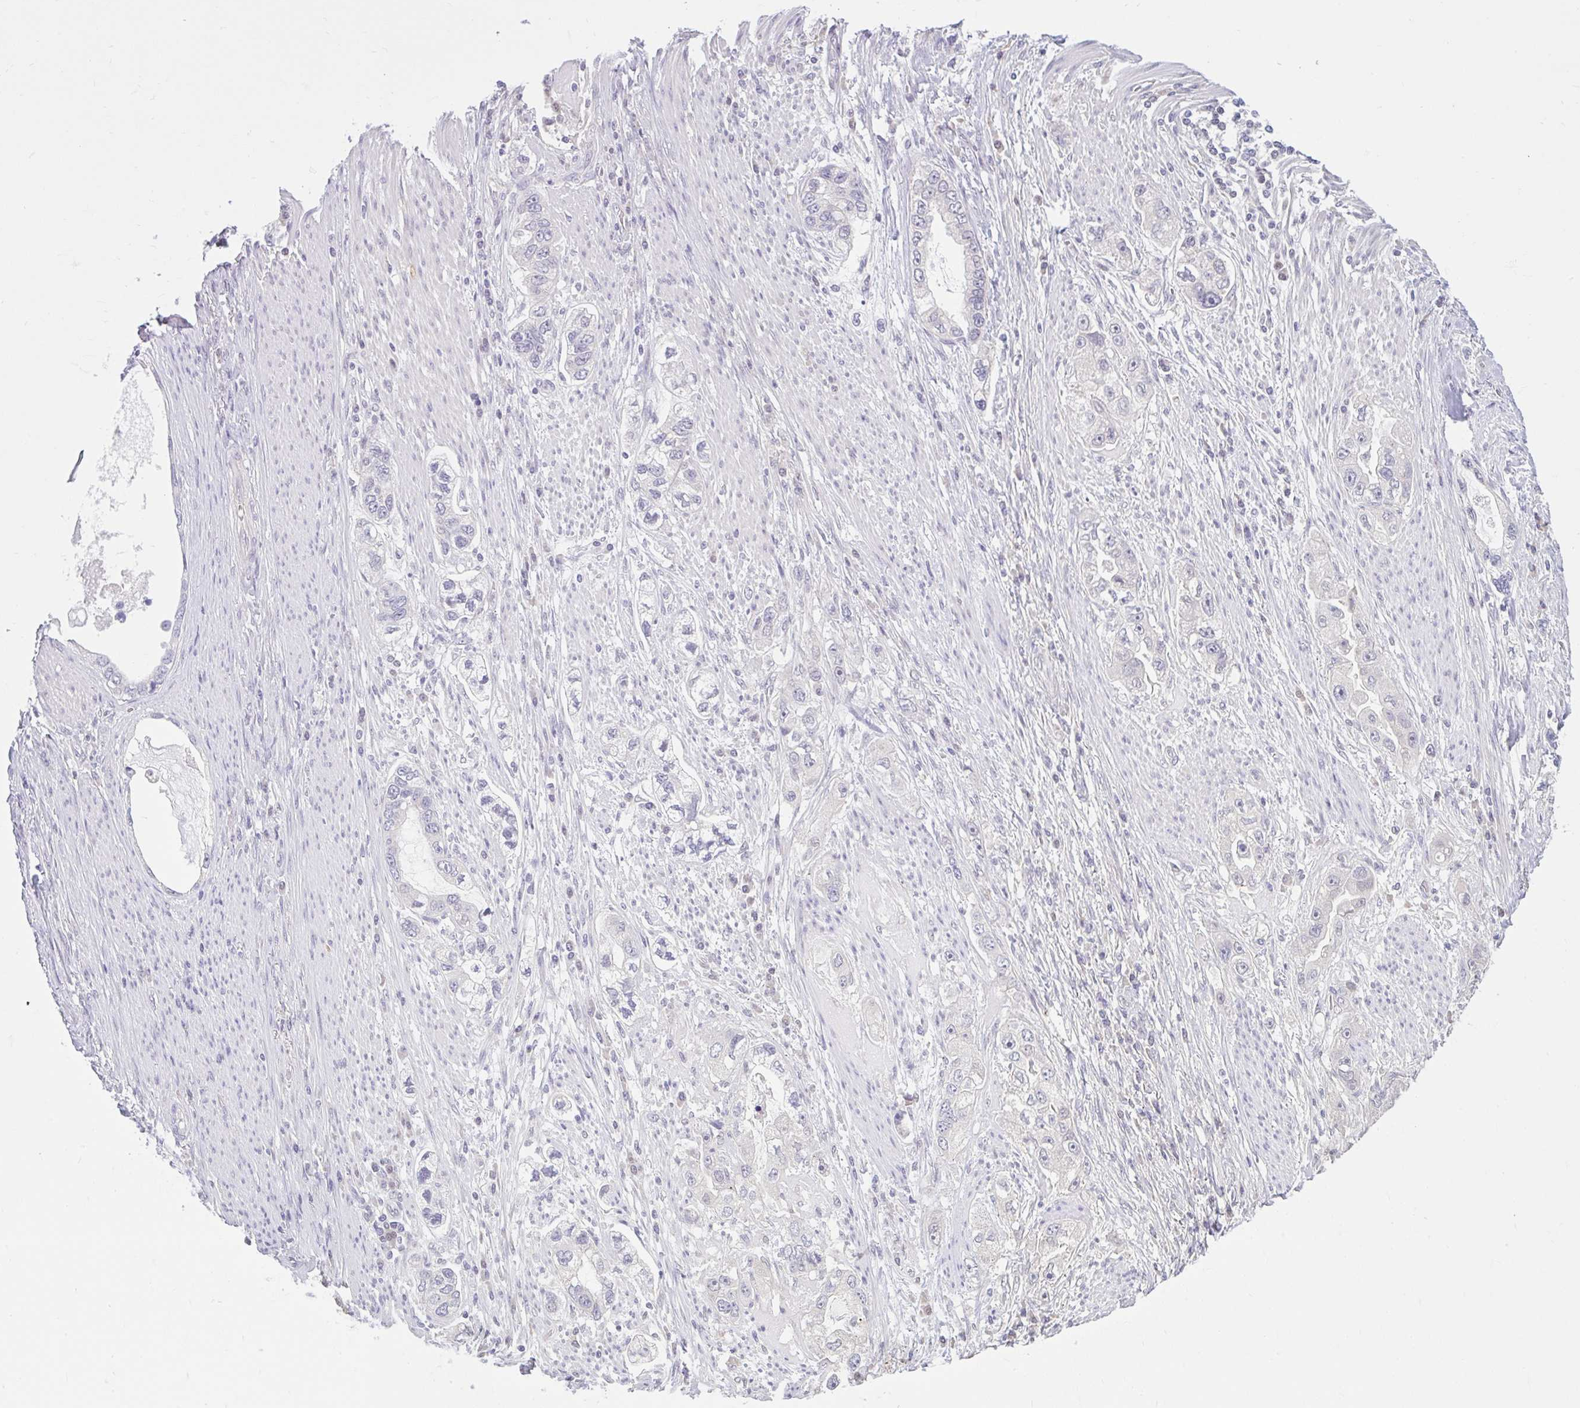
{"staining": {"intensity": "negative", "quantity": "none", "location": "none"}, "tissue": "stomach cancer", "cell_type": "Tumor cells", "image_type": "cancer", "snomed": [{"axis": "morphology", "description": "Adenocarcinoma, NOS"}, {"axis": "topography", "description": "Stomach, lower"}], "caption": "Immunohistochemistry (IHC) of human stomach cancer (adenocarcinoma) shows no expression in tumor cells.", "gene": "CDH19", "patient": {"sex": "female", "age": 93}}